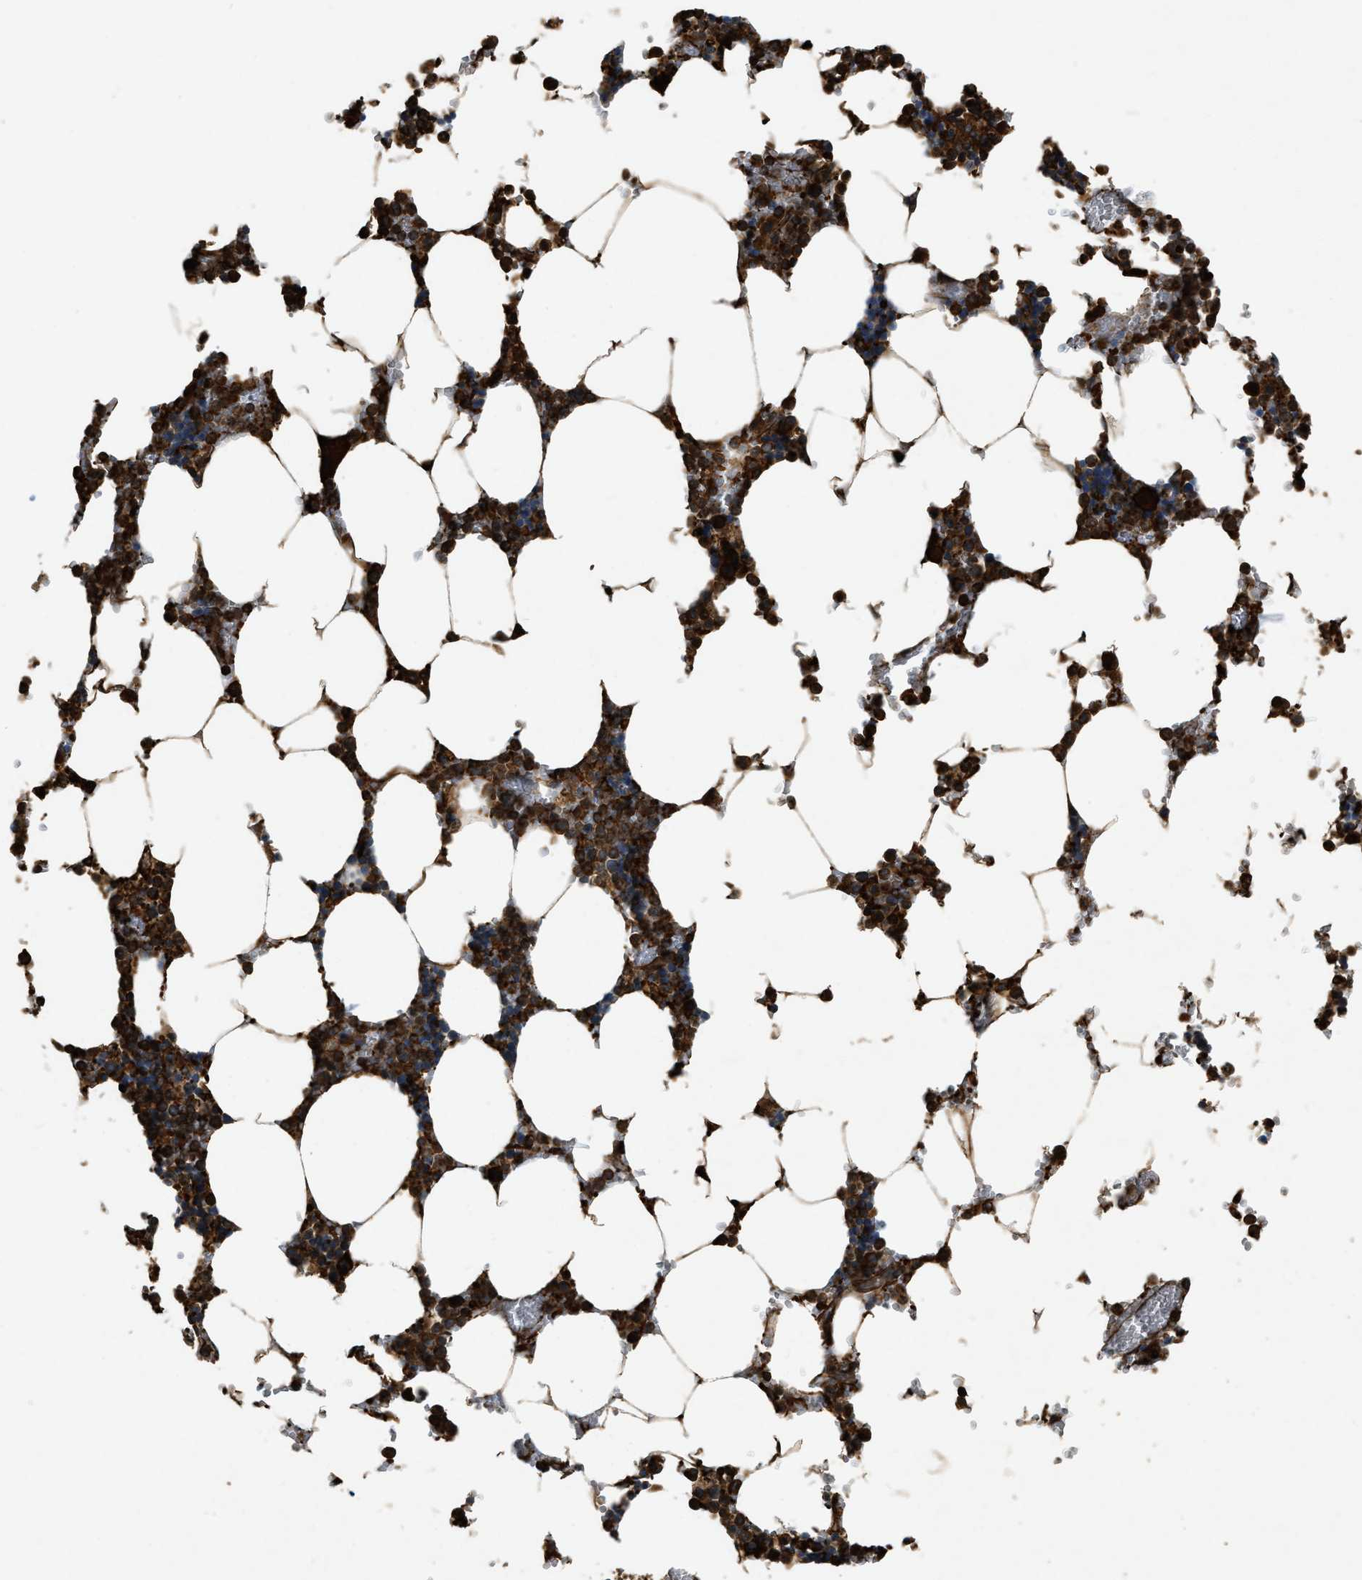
{"staining": {"intensity": "strong", "quantity": ">75%", "location": "cytoplasmic/membranous"}, "tissue": "bone marrow", "cell_type": "Hematopoietic cells", "image_type": "normal", "snomed": [{"axis": "morphology", "description": "Normal tissue, NOS"}, {"axis": "topography", "description": "Bone marrow"}], "caption": "Strong cytoplasmic/membranous expression for a protein is appreciated in about >75% of hematopoietic cells of normal bone marrow using immunohistochemistry.", "gene": "YARS1", "patient": {"sex": "male", "age": 70}}